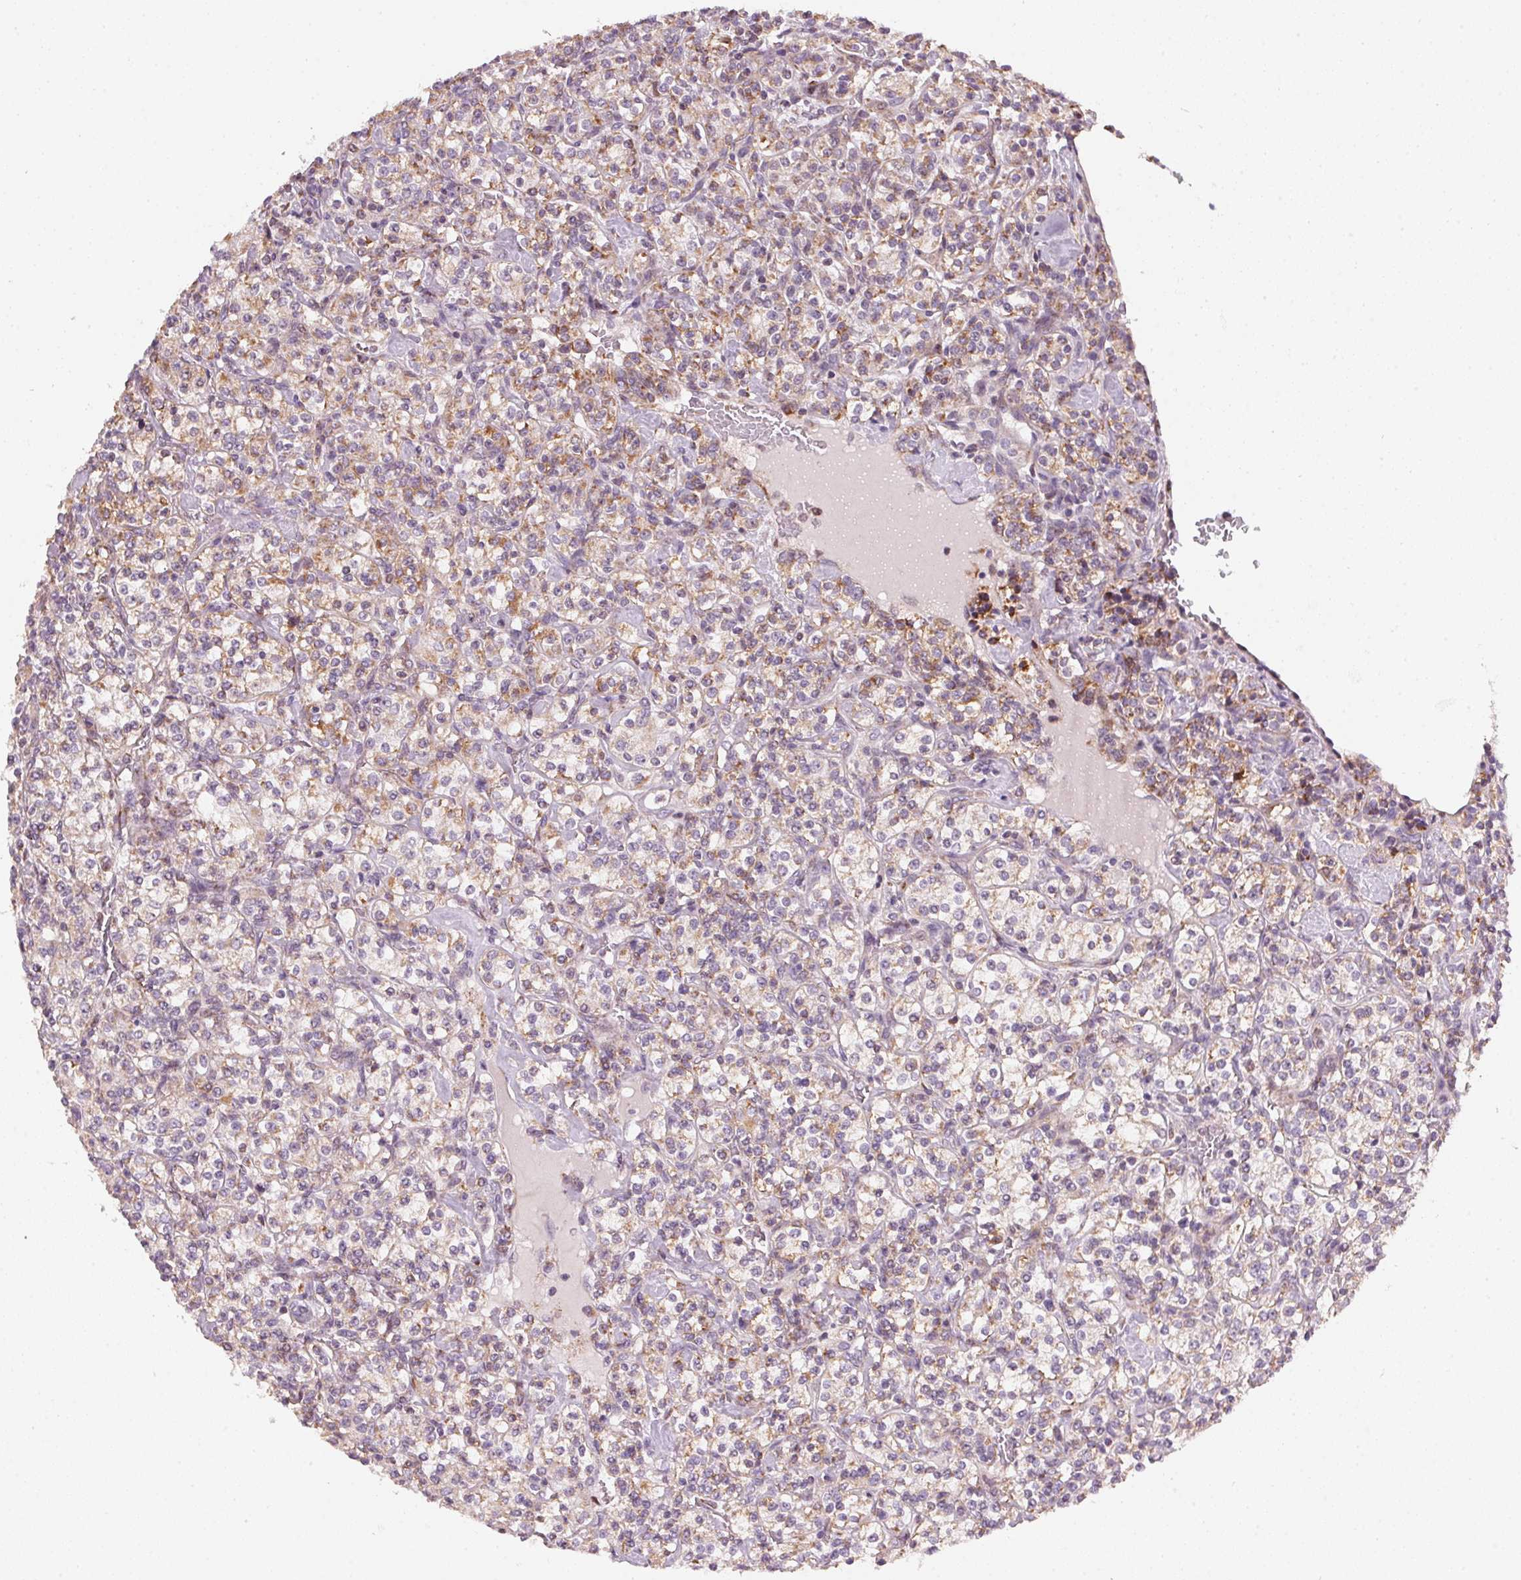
{"staining": {"intensity": "weak", "quantity": "25%-75%", "location": "cytoplasmic/membranous"}, "tissue": "renal cancer", "cell_type": "Tumor cells", "image_type": "cancer", "snomed": [{"axis": "morphology", "description": "Adenocarcinoma, NOS"}, {"axis": "topography", "description": "Kidney"}], "caption": "A low amount of weak cytoplasmic/membranous positivity is present in about 25%-75% of tumor cells in renal adenocarcinoma tissue.", "gene": "COQ7", "patient": {"sex": "male", "age": 77}}